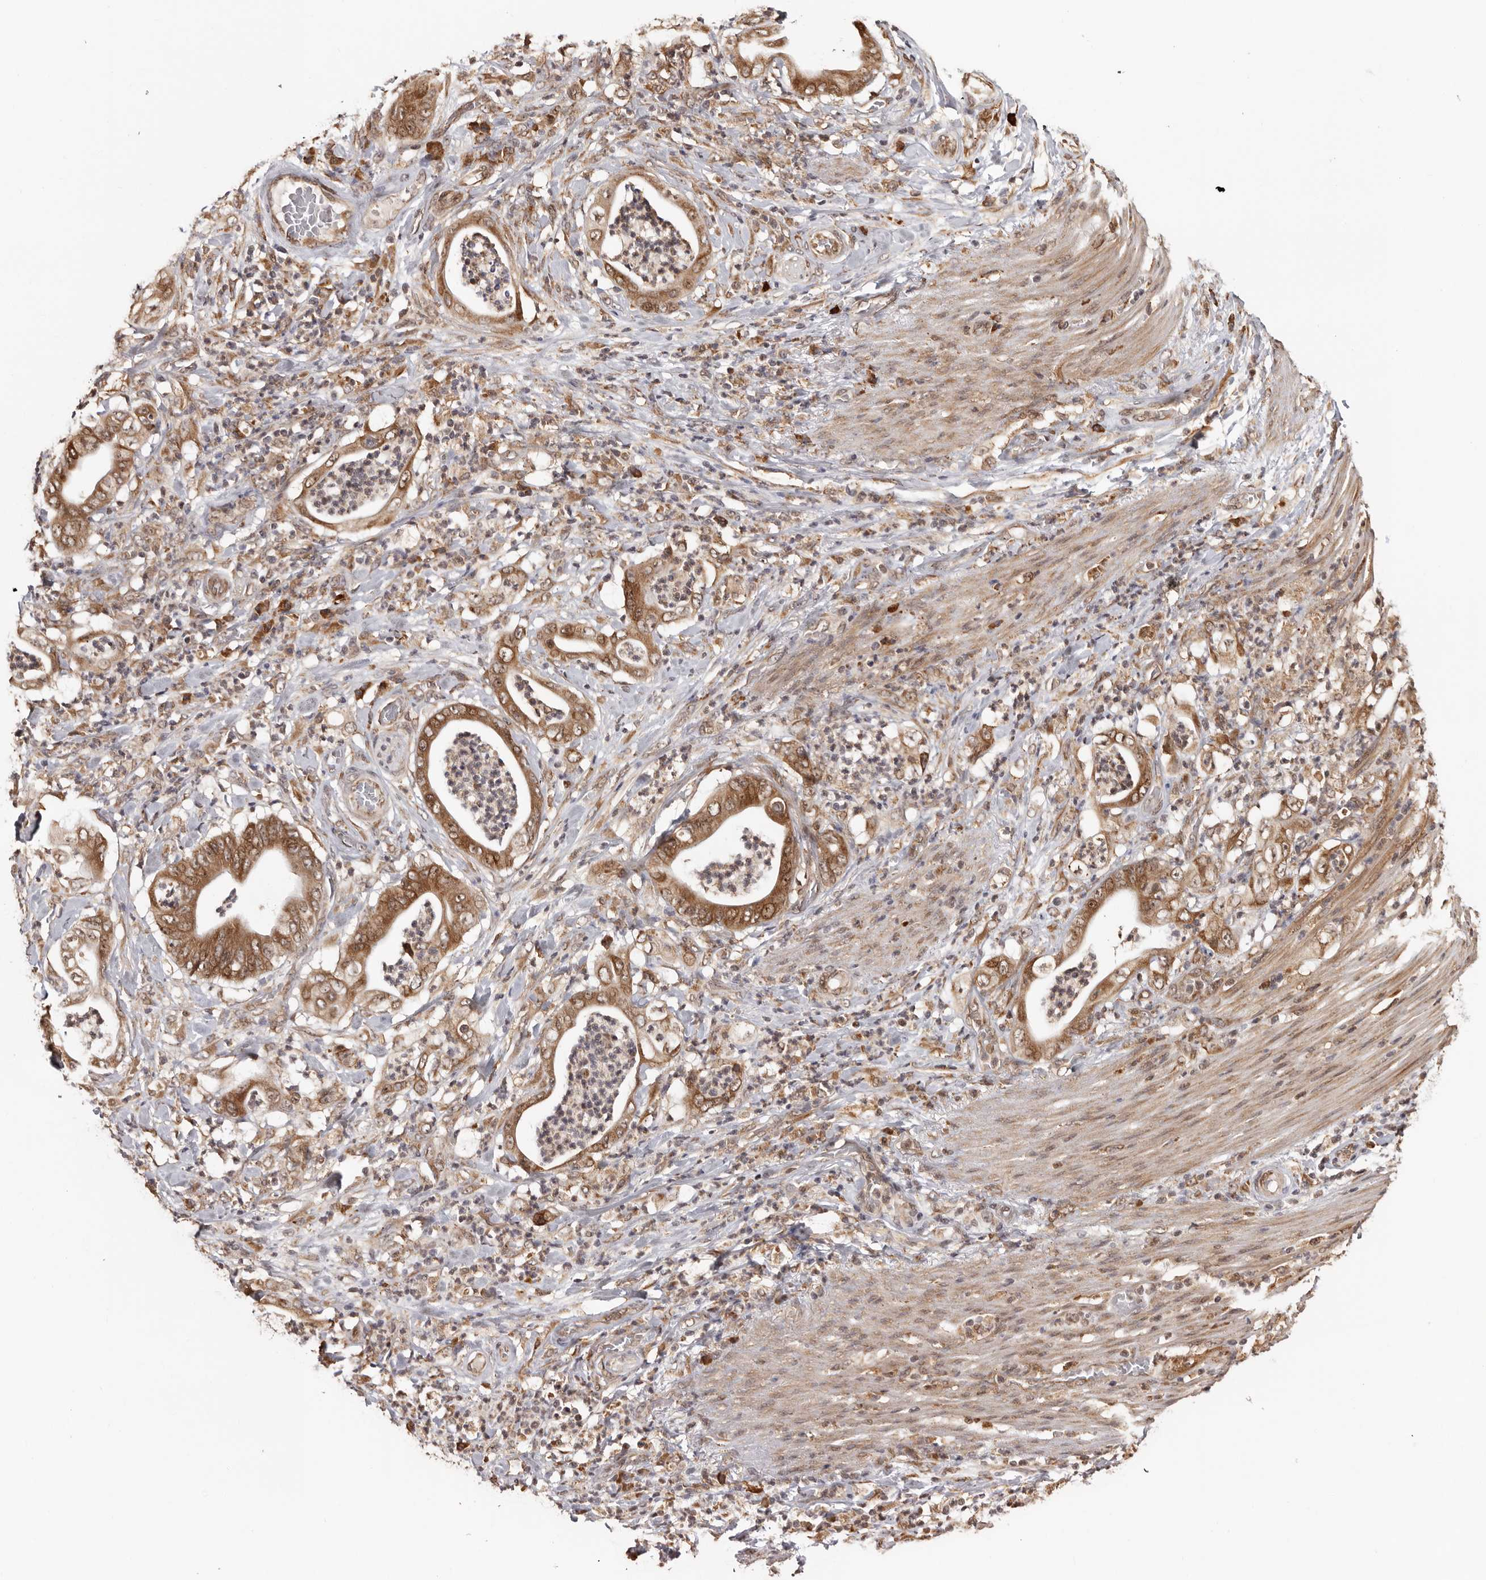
{"staining": {"intensity": "moderate", "quantity": ">75%", "location": "cytoplasmic/membranous,nuclear"}, "tissue": "stomach cancer", "cell_type": "Tumor cells", "image_type": "cancer", "snomed": [{"axis": "morphology", "description": "Adenocarcinoma, NOS"}, {"axis": "topography", "description": "Stomach"}], "caption": "Immunohistochemical staining of stomach adenocarcinoma displays medium levels of moderate cytoplasmic/membranous and nuclear protein expression in approximately >75% of tumor cells.", "gene": "ZNF83", "patient": {"sex": "female", "age": 73}}